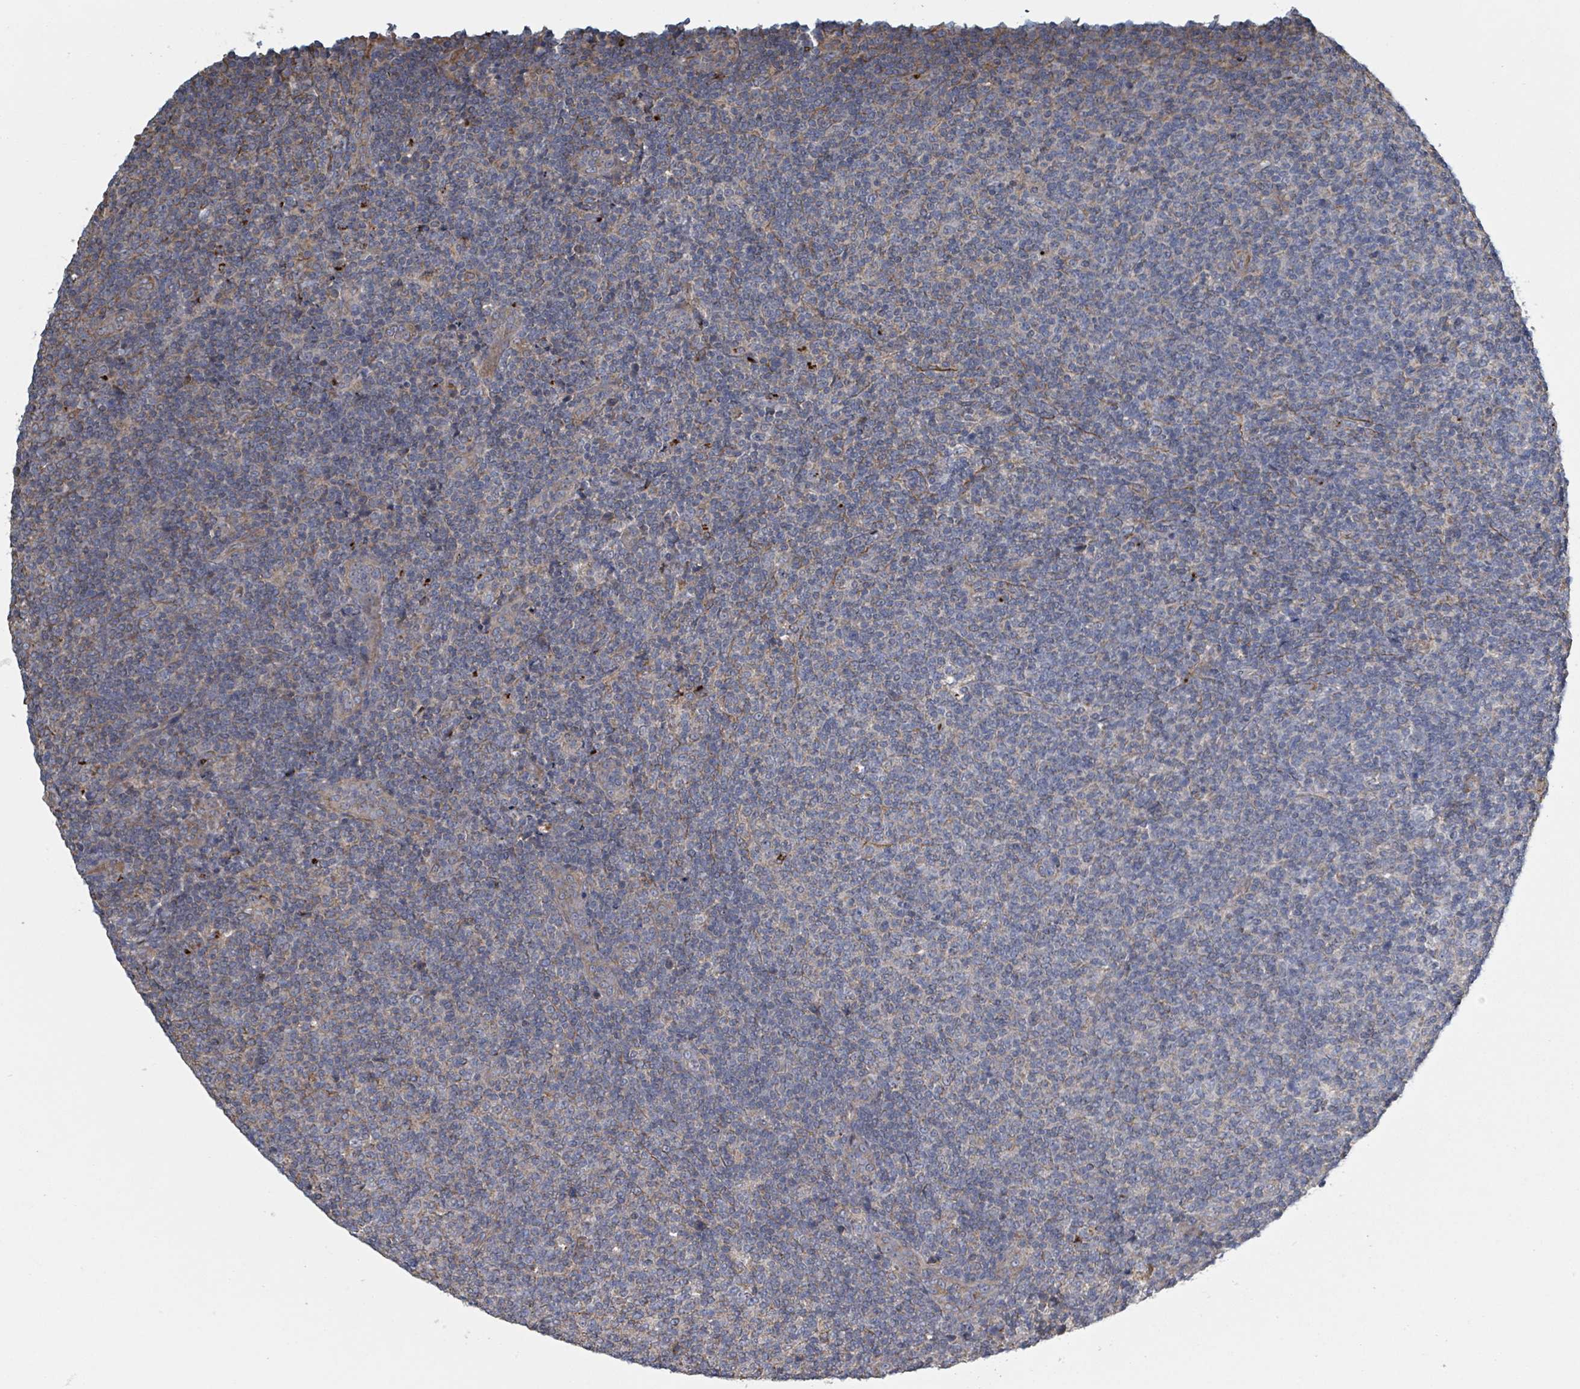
{"staining": {"intensity": "negative", "quantity": "none", "location": "none"}, "tissue": "lymphoma", "cell_type": "Tumor cells", "image_type": "cancer", "snomed": [{"axis": "morphology", "description": "Malignant lymphoma, non-Hodgkin's type, Low grade"}, {"axis": "topography", "description": "Lymph node"}], "caption": "Tumor cells show no significant protein expression in malignant lymphoma, non-Hodgkin's type (low-grade).", "gene": "ADCK1", "patient": {"sex": "male", "age": 66}}